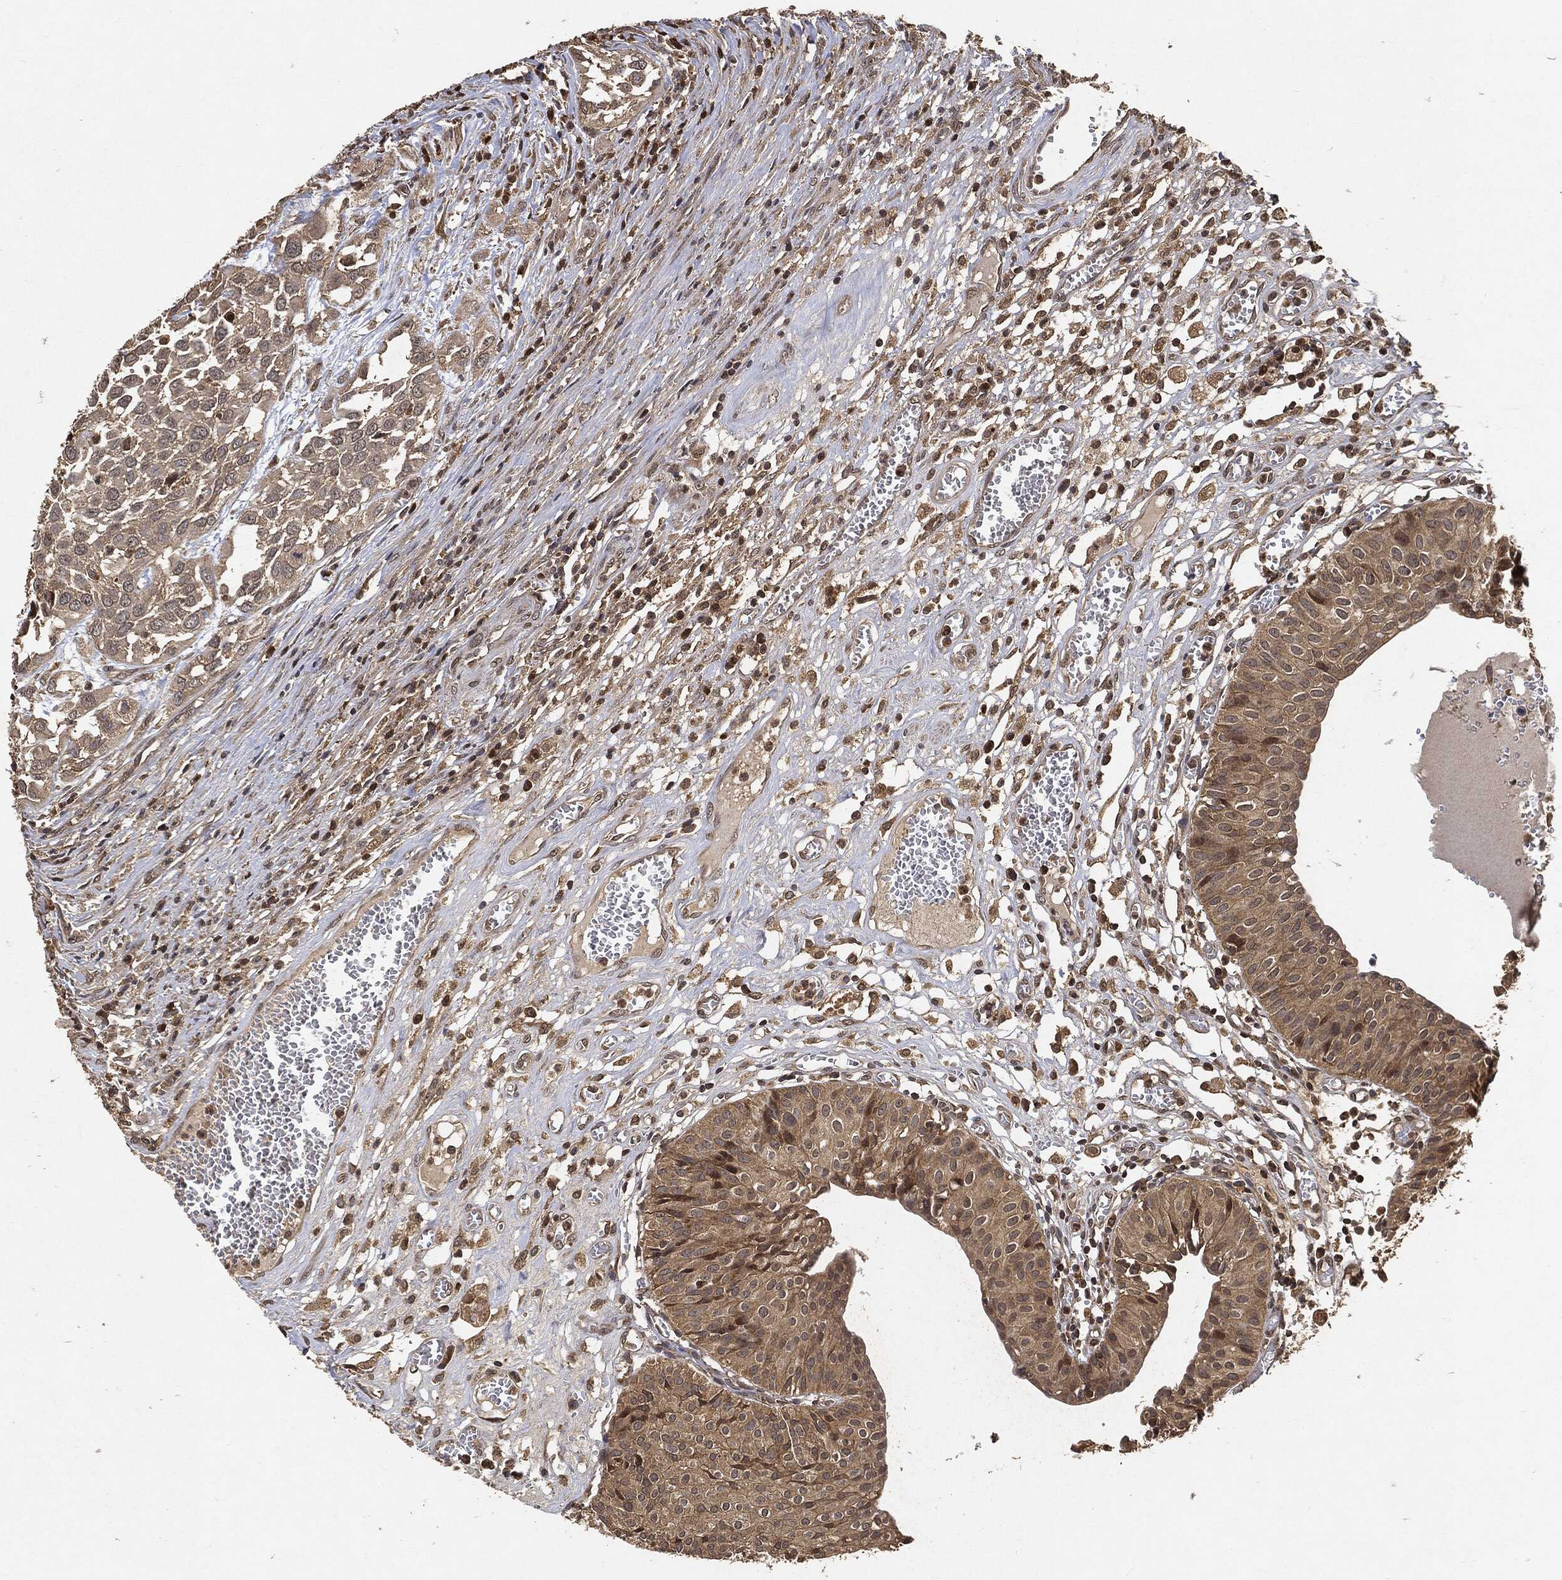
{"staining": {"intensity": "moderate", "quantity": ">75%", "location": "cytoplasmic/membranous"}, "tissue": "urinary bladder", "cell_type": "Urothelial cells", "image_type": "normal", "snomed": [{"axis": "morphology", "description": "Normal tissue, NOS"}, {"axis": "morphology", "description": "Urothelial carcinoma, NOS"}, {"axis": "morphology", "description": "Urothelial carcinoma, High grade"}, {"axis": "topography", "description": "Urinary bladder"}], "caption": "Immunohistochemical staining of normal urinary bladder reveals moderate cytoplasmic/membranous protein positivity in approximately >75% of urothelial cells. (DAB IHC, brown staining for protein, blue staining for nuclei).", "gene": "ZNF226", "patient": {"sex": "male", "age": 57}}